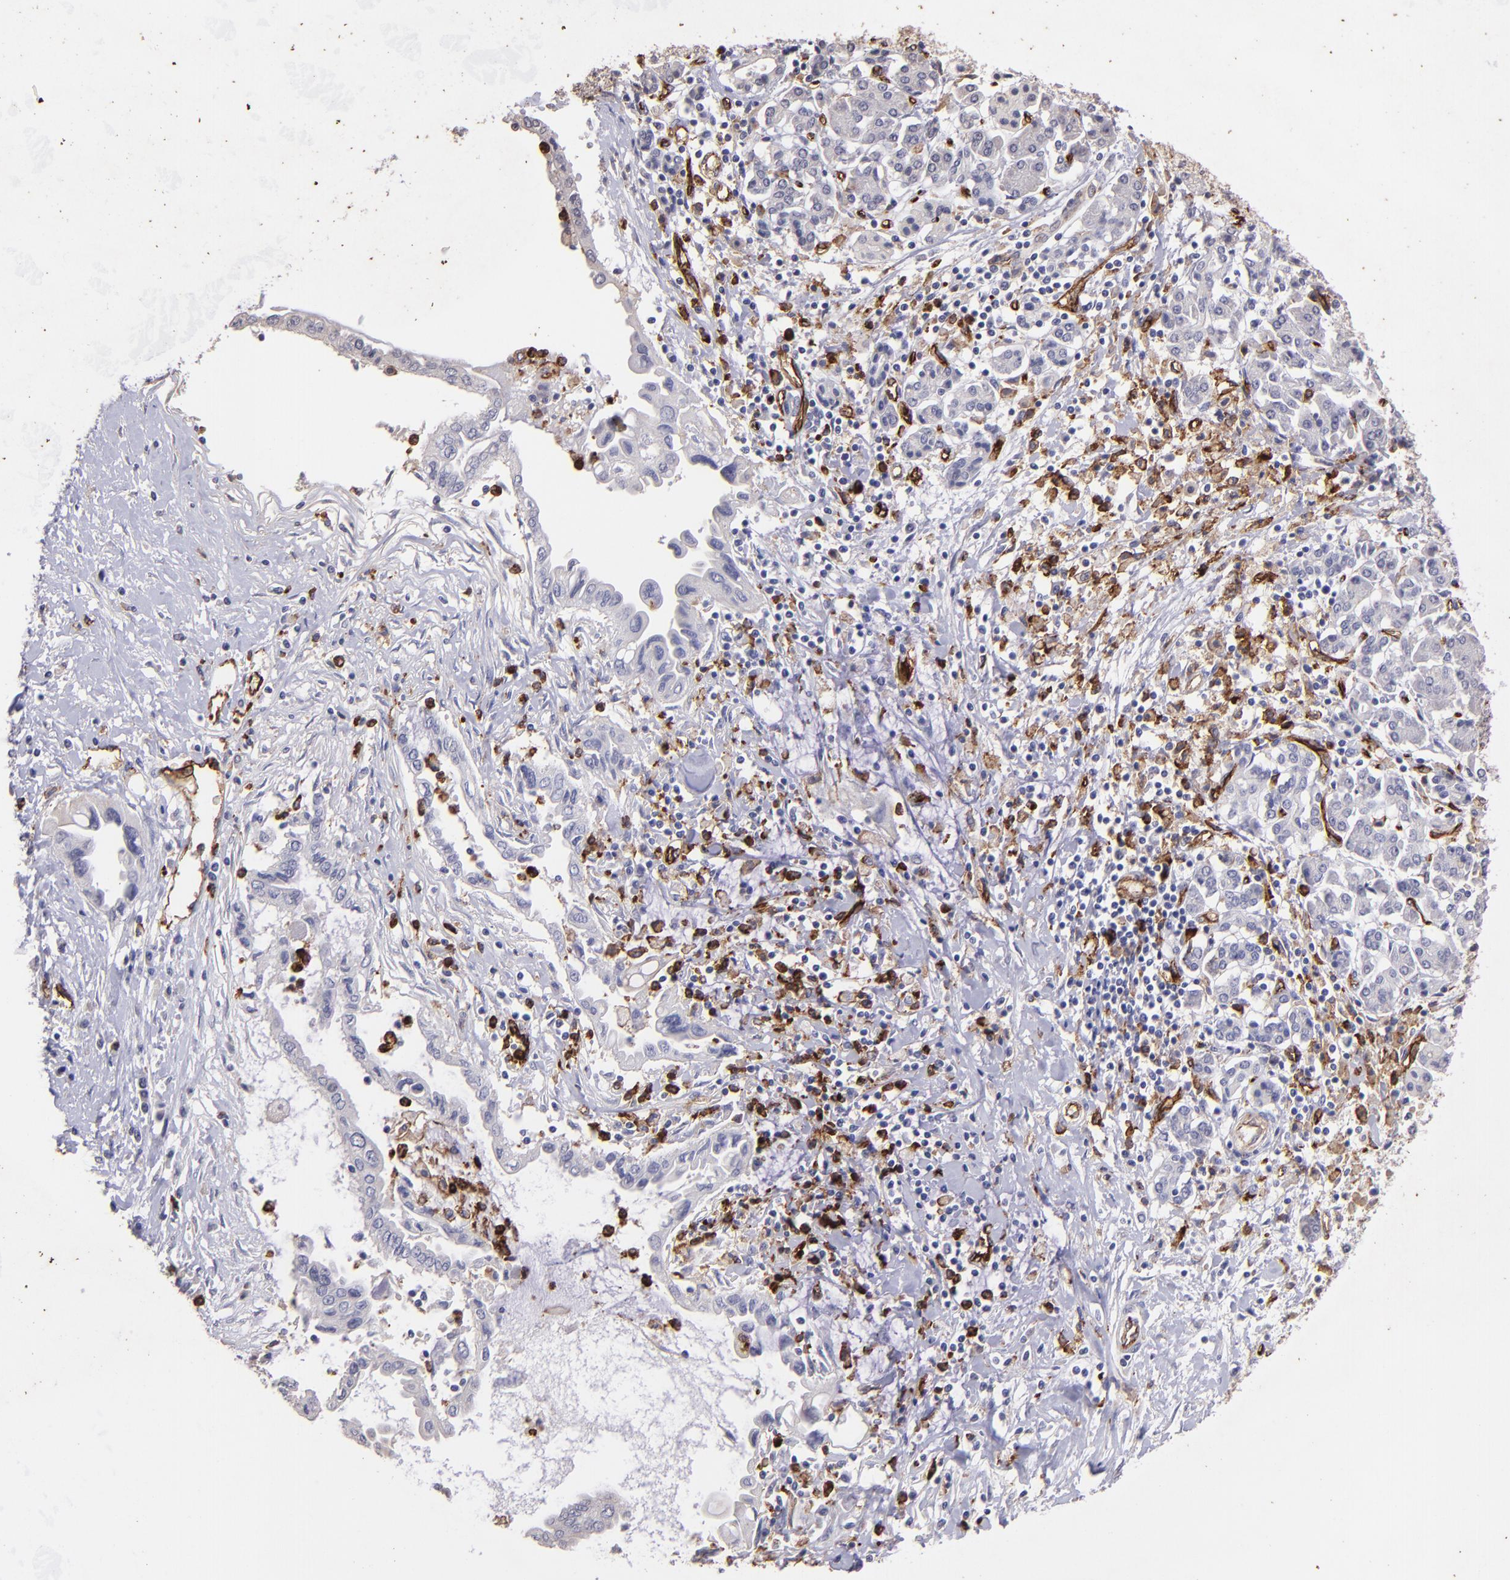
{"staining": {"intensity": "negative", "quantity": "none", "location": "none"}, "tissue": "pancreatic cancer", "cell_type": "Tumor cells", "image_type": "cancer", "snomed": [{"axis": "morphology", "description": "Adenocarcinoma, NOS"}, {"axis": "topography", "description": "Pancreas"}], "caption": "The photomicrograph exhibits no significant expression in tumor cells of pancreatic cancer (adenocarcinoma). (Stains: DAB (3,3'-diaminobenzidine) immunohistochemistry (IHC) with hematoxylin counter stain, Microscopy: brightfield microscopy at high magnification).", "gene": "DYSF", "patient": {"sex": "female", "age": 57}}